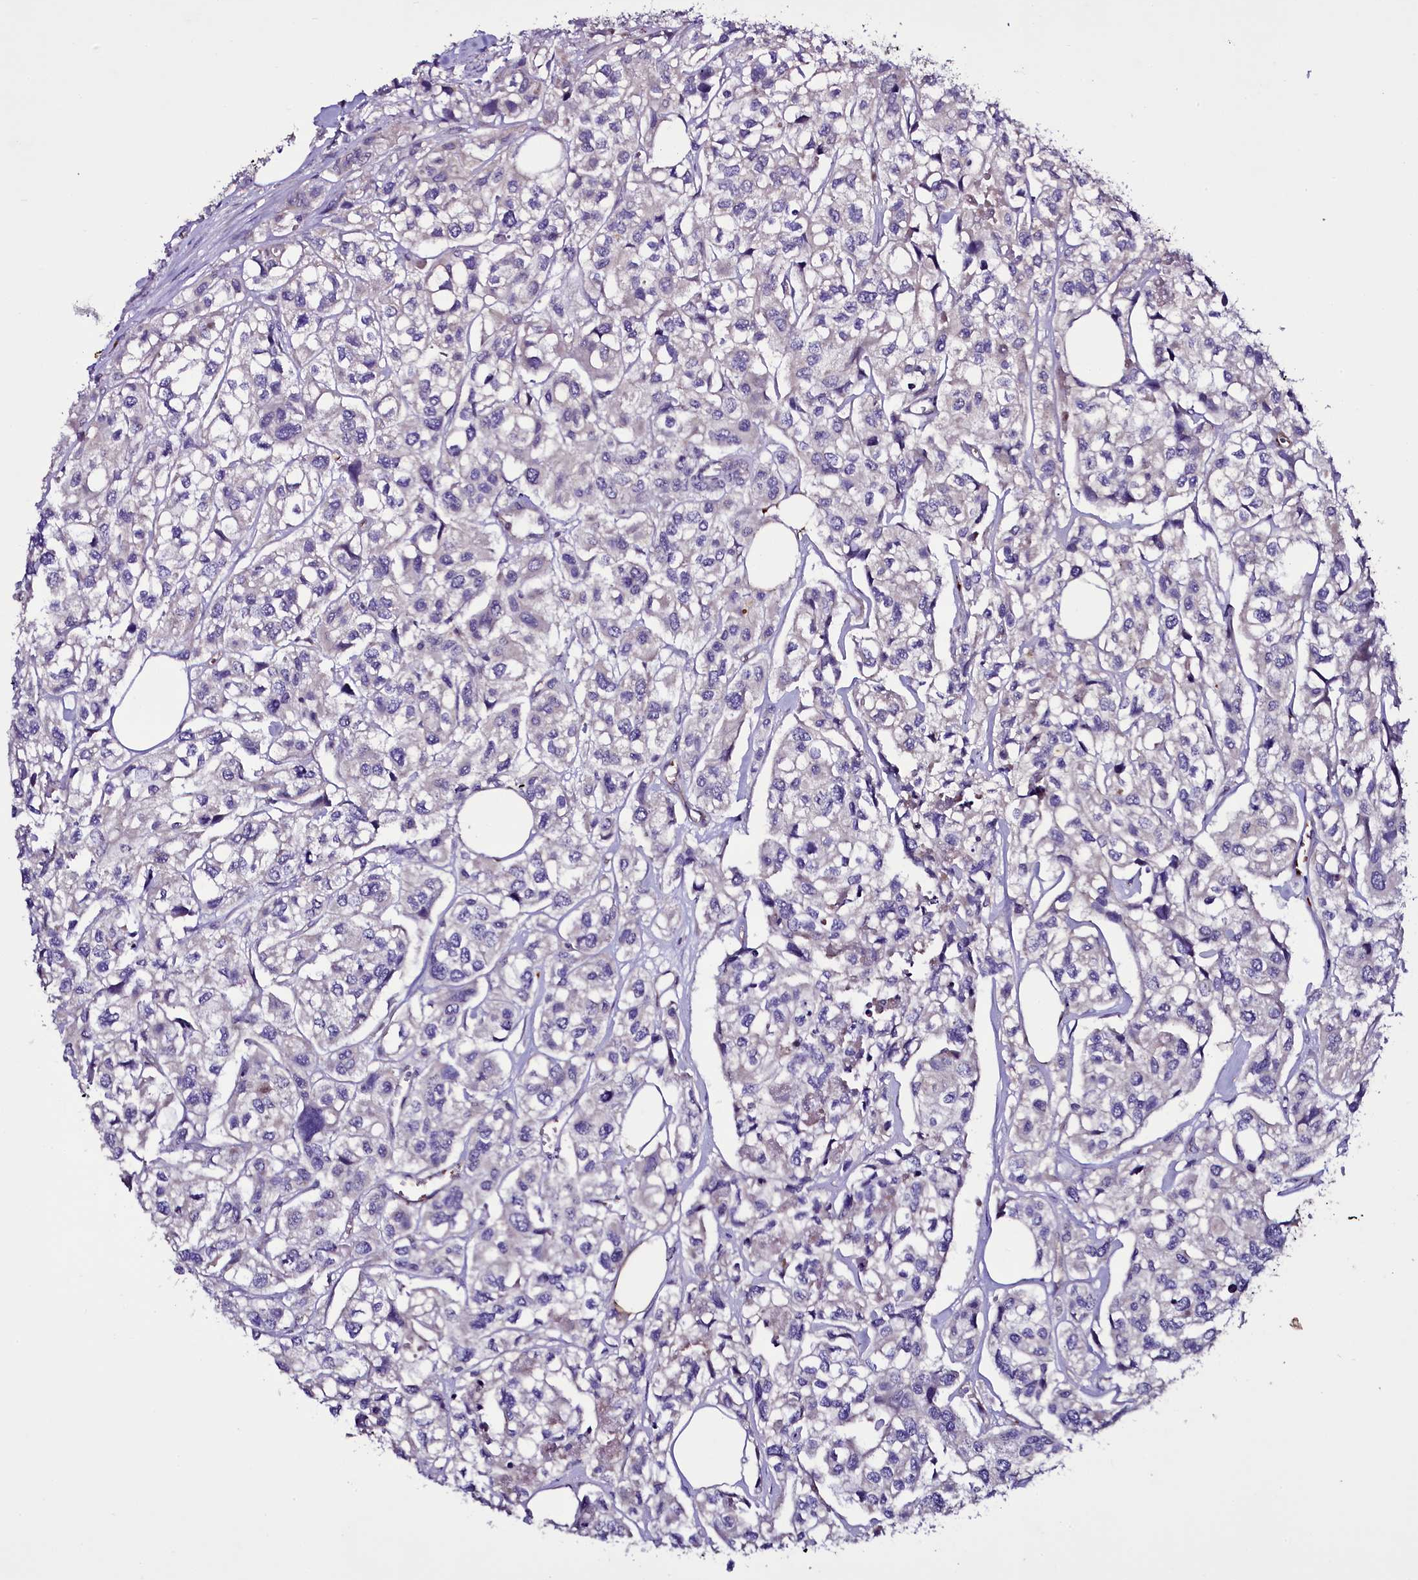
{"staining": {"intensity": "negative", "quantity": "none", "location": "none"}, "tissue": "urothelial cancer", "cell_type": "Tumor cells", "image_type": "cancer", "snomed": [{"axis": "morphology", "description": "Urothelial carcinoma, High grade"}, {"axis": "topography", "description": "Urinary bladder"}], "caption": "High magnification brightfield microscopy of urothelial cancer stained with DAB (3,3'-diaminobenzidine) (brown) and counterstained with hematoxylin (blue): tumor cells show no significant staining.", "gene": "MEX3C", "patient": {"sex": "male", "age": 67}}